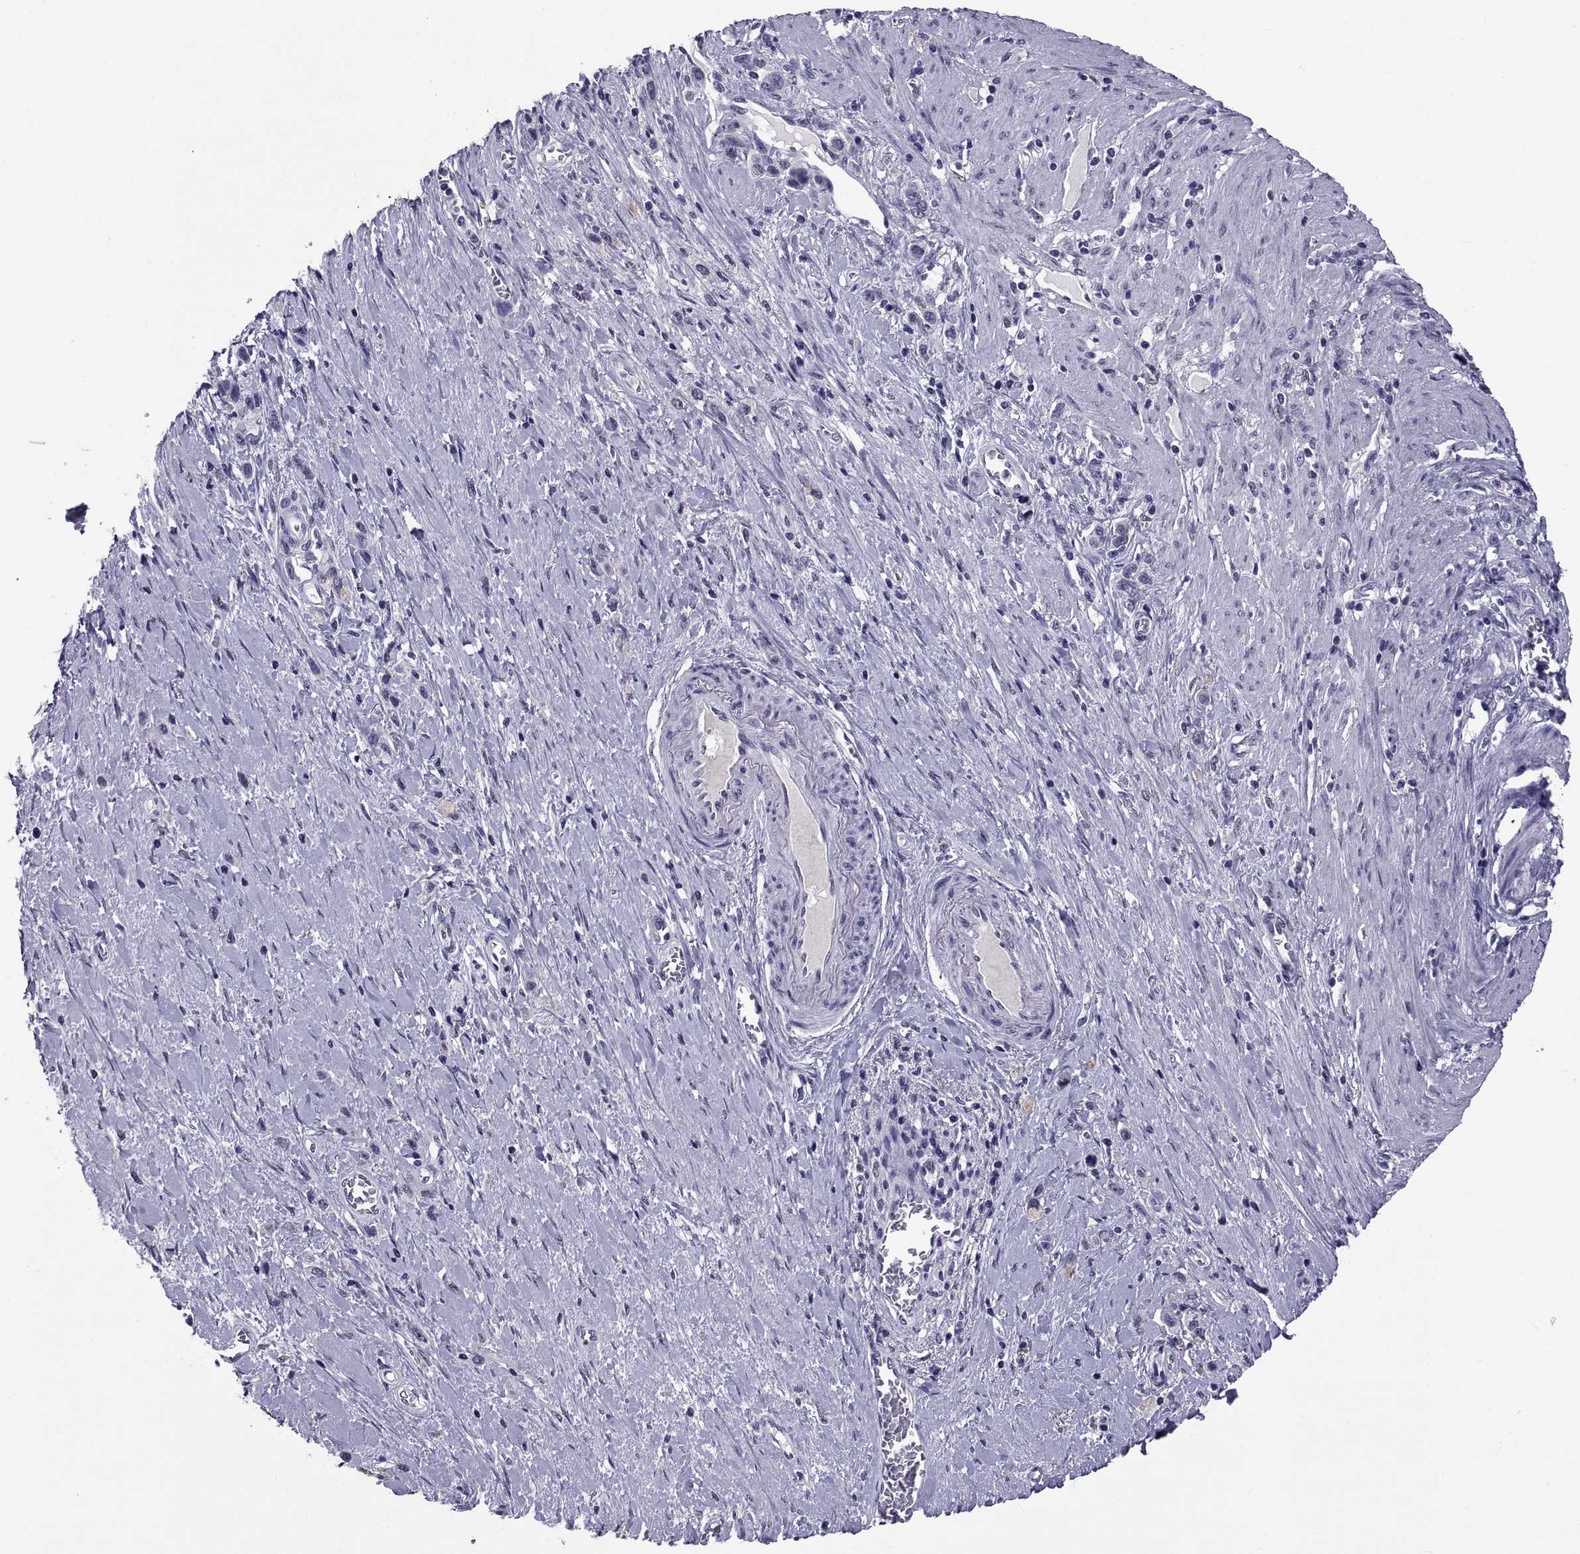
{"staining": {"intensity": "negative", "quantity": "none", "location": "none"}, "tissue": "stomach cancer", "cell_type": "Tumor cells", "image_type": "cancer", "snomed": [{"axis": "morphology", "description": "Normal tissue, NOS"}, {"axis": "morphology", "description": "Adenocarcinoma, NOS"}, {"axis": "morphology", "description": "Adenocarcinoma, High grade"}, {"axis": "topography", "description": "Stomach, upper"}, {"axis": "topography", "description": "Stomach"}], "caption": "Immunohistochemical staining of adenocarcinoma (high-grade) (stomach) shows no significant positivity in tumor cells.", "gene": "TGFBR3L", "patient": {"sex": "female", "age": 65}}